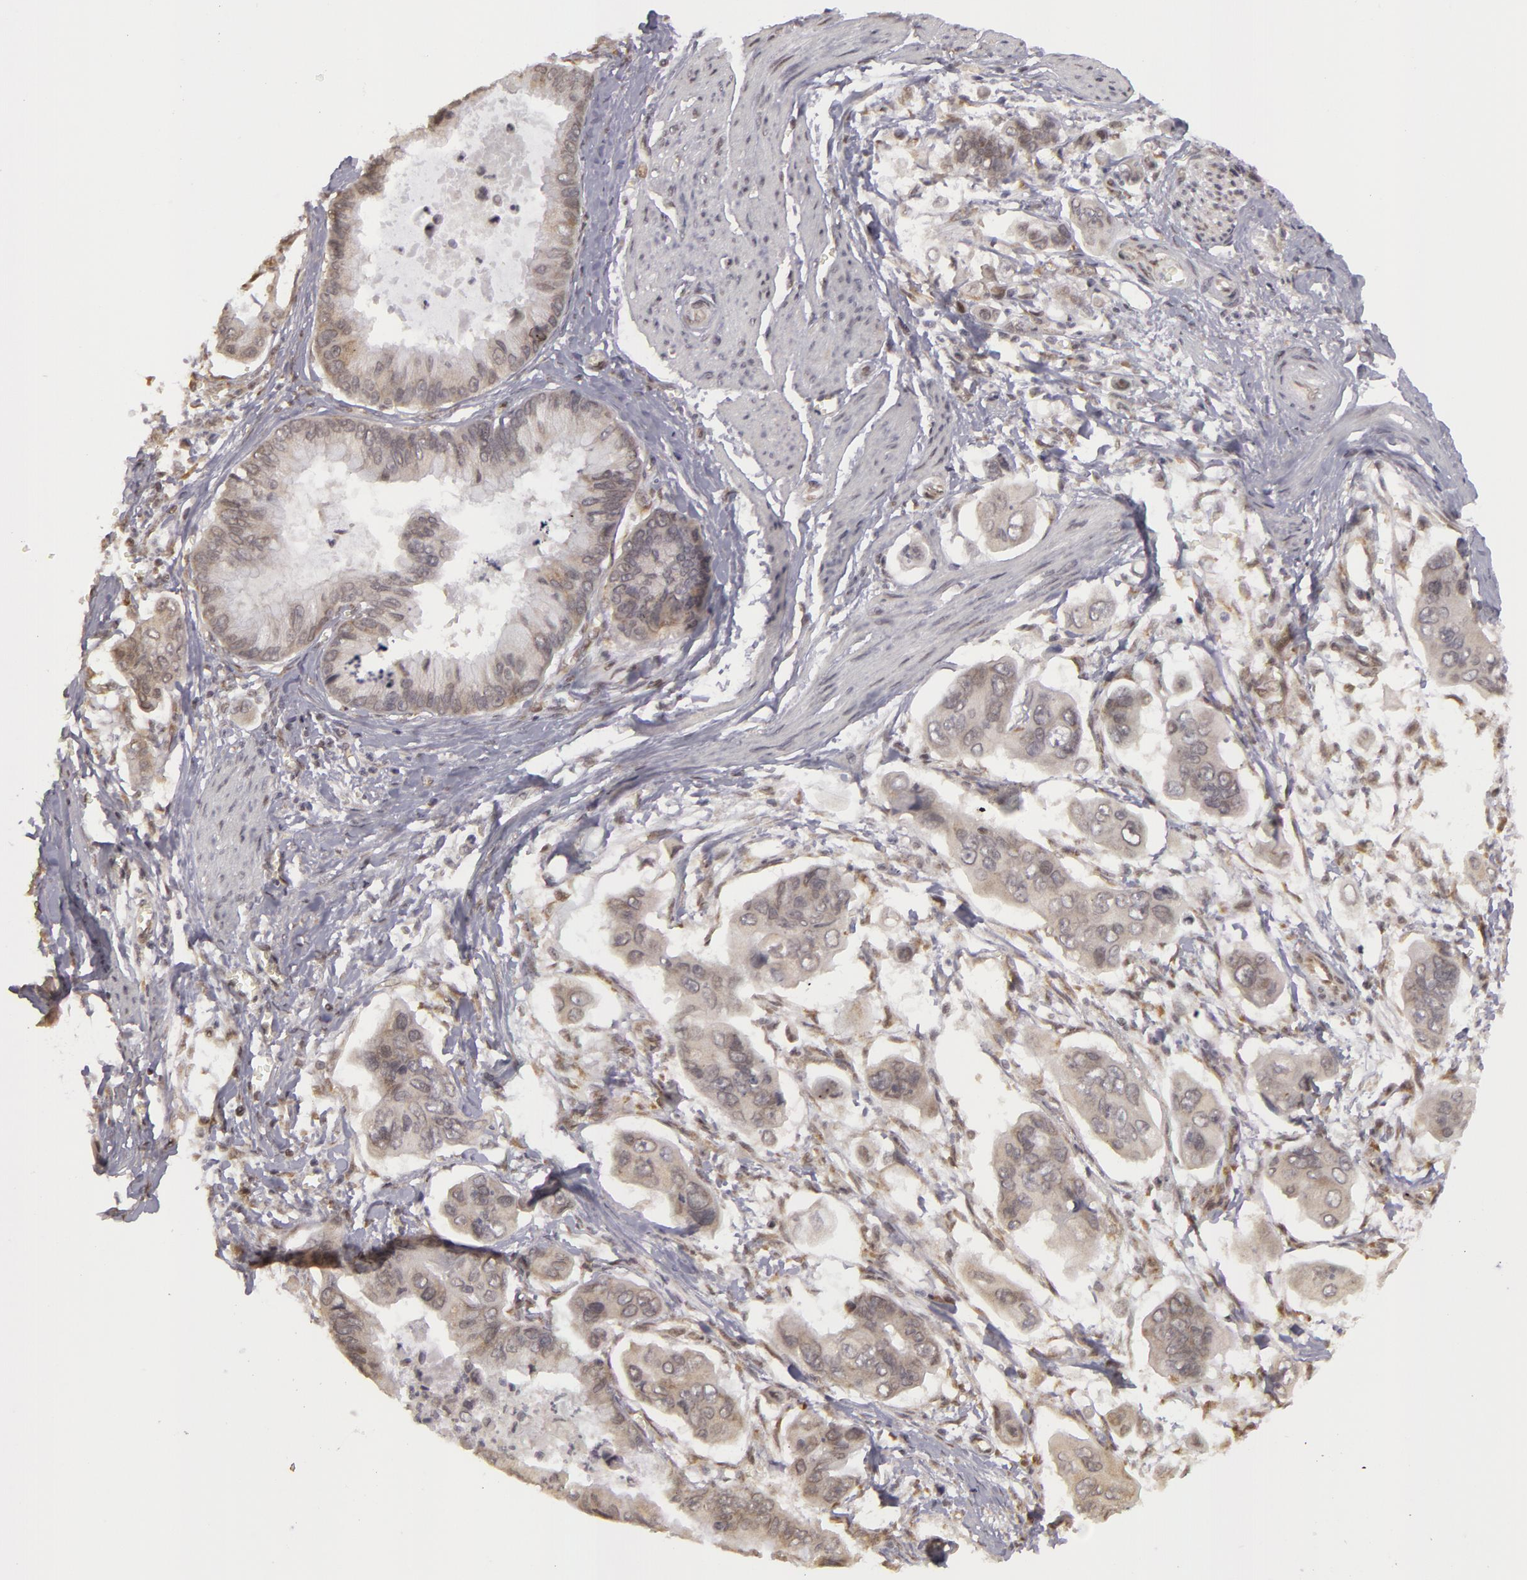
{"staining": {"intensity": "moderate", "quantity": "<25%", "location": "nuclear"}, "tissue": "stomach cancer", "cell_type": "Tumor cells", "image_type": "cancer", "snomed": [{"axis": "morphology", "description": "Adenocarcinoma, NOS"}, {"axis": "topography", "description": "Stomach, upper"}], "caption": "A micrograph of human stomach cancer stained for a protein shows moderate nuclear brown staining in tumor cells.", "gene": "ZNF133", "patient": {"sex": "male", "age": 80}}